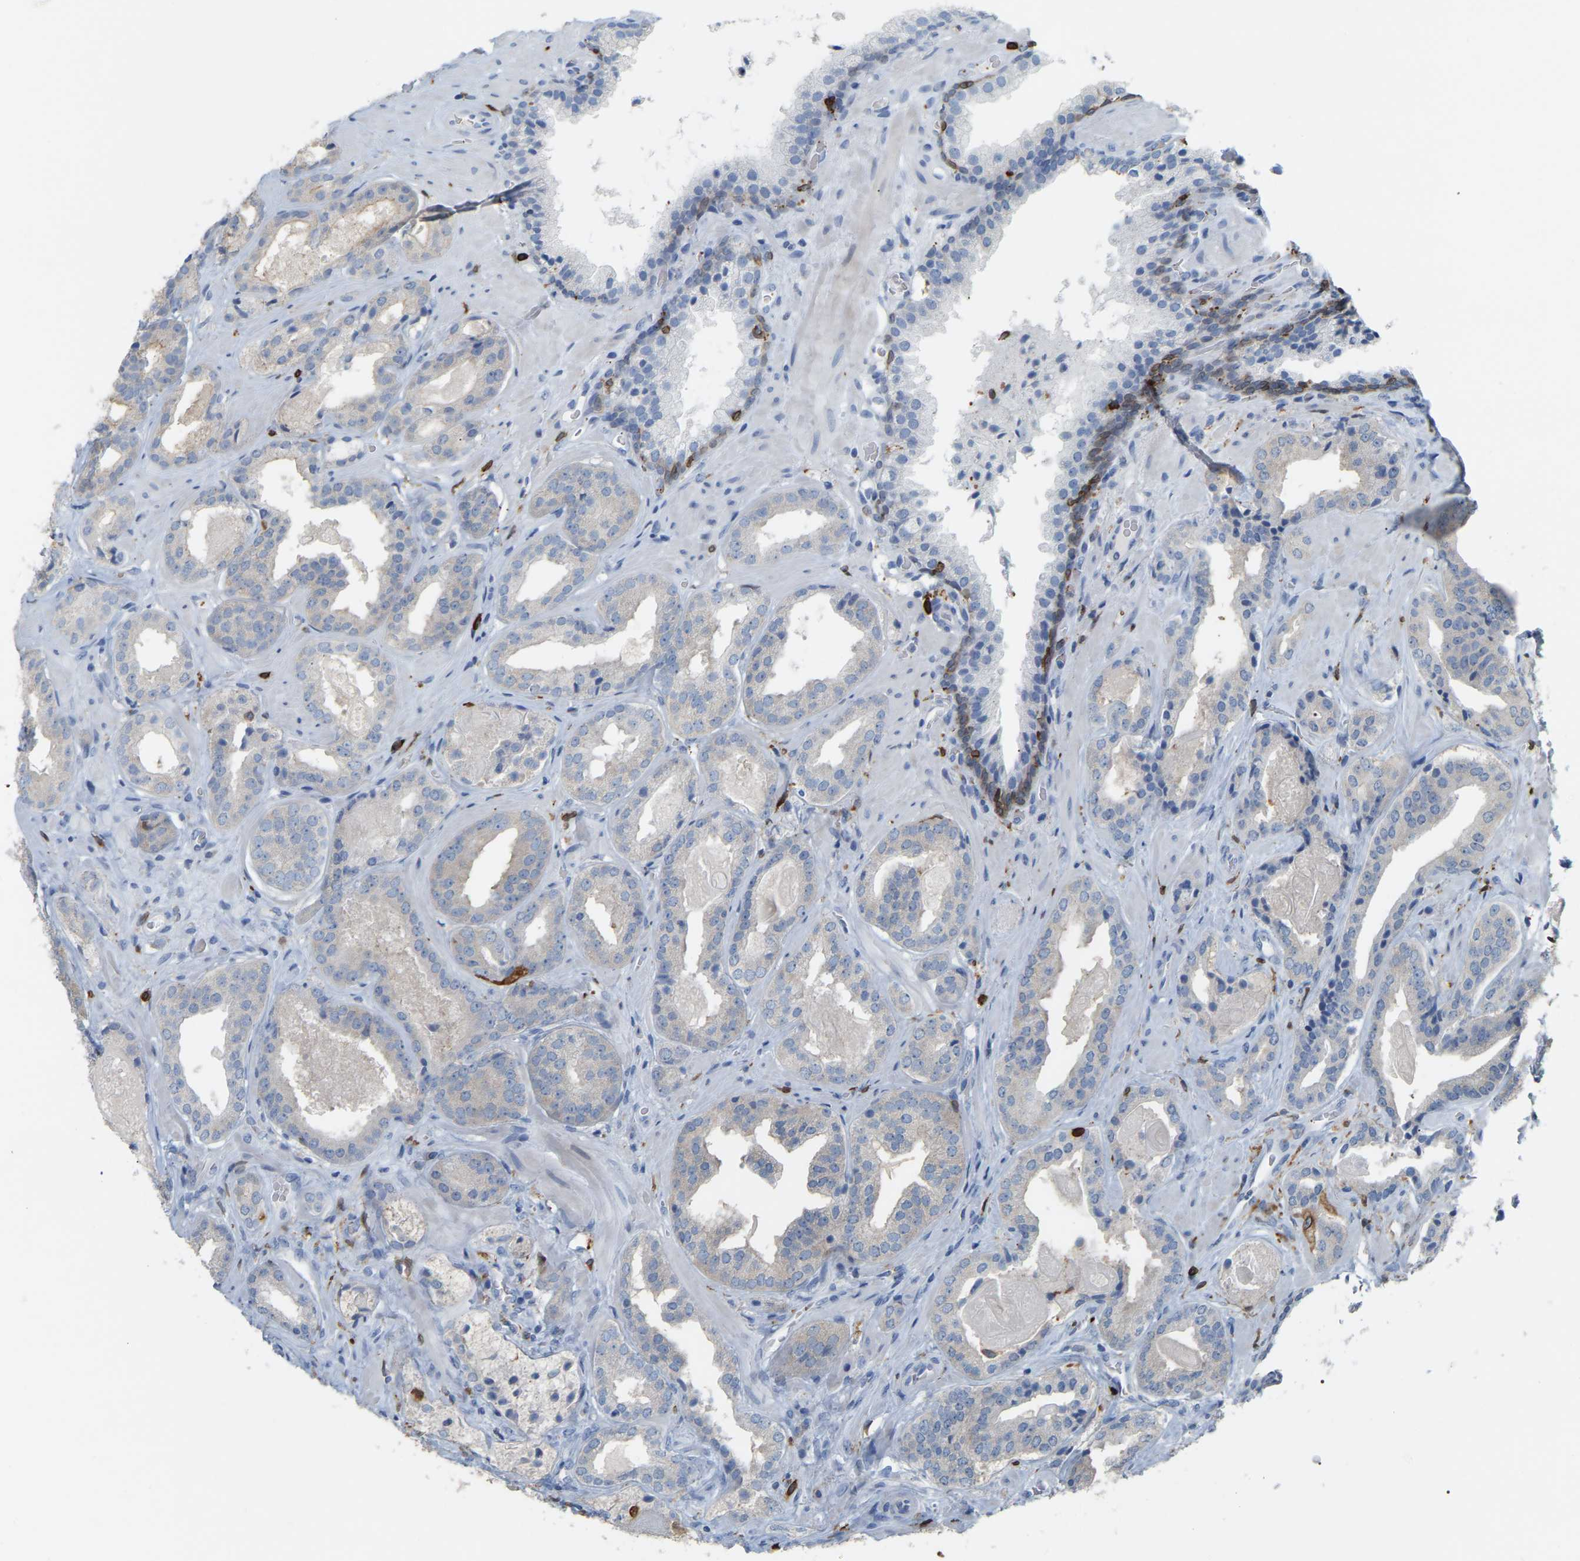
{"staining": {"intensity": "negative", "quantity": "none", "location": "none"}, "tissue": "prostate cancer", "cell_type": "Tumor cells", "image_type": "cancer", "snomed": [{"axis": "morphology", "description": "Adenocarcinoma, Low grade"}, {"axis": "topography", "description": "Prostate"}], "caption": "IHC image of neoplastic tissue: human prostate cancer stained with DAB demonstrates no significant protein expression in tumor cells.", "gene": "PTGS1", "patient": {"sex": "male", "age": 71}}